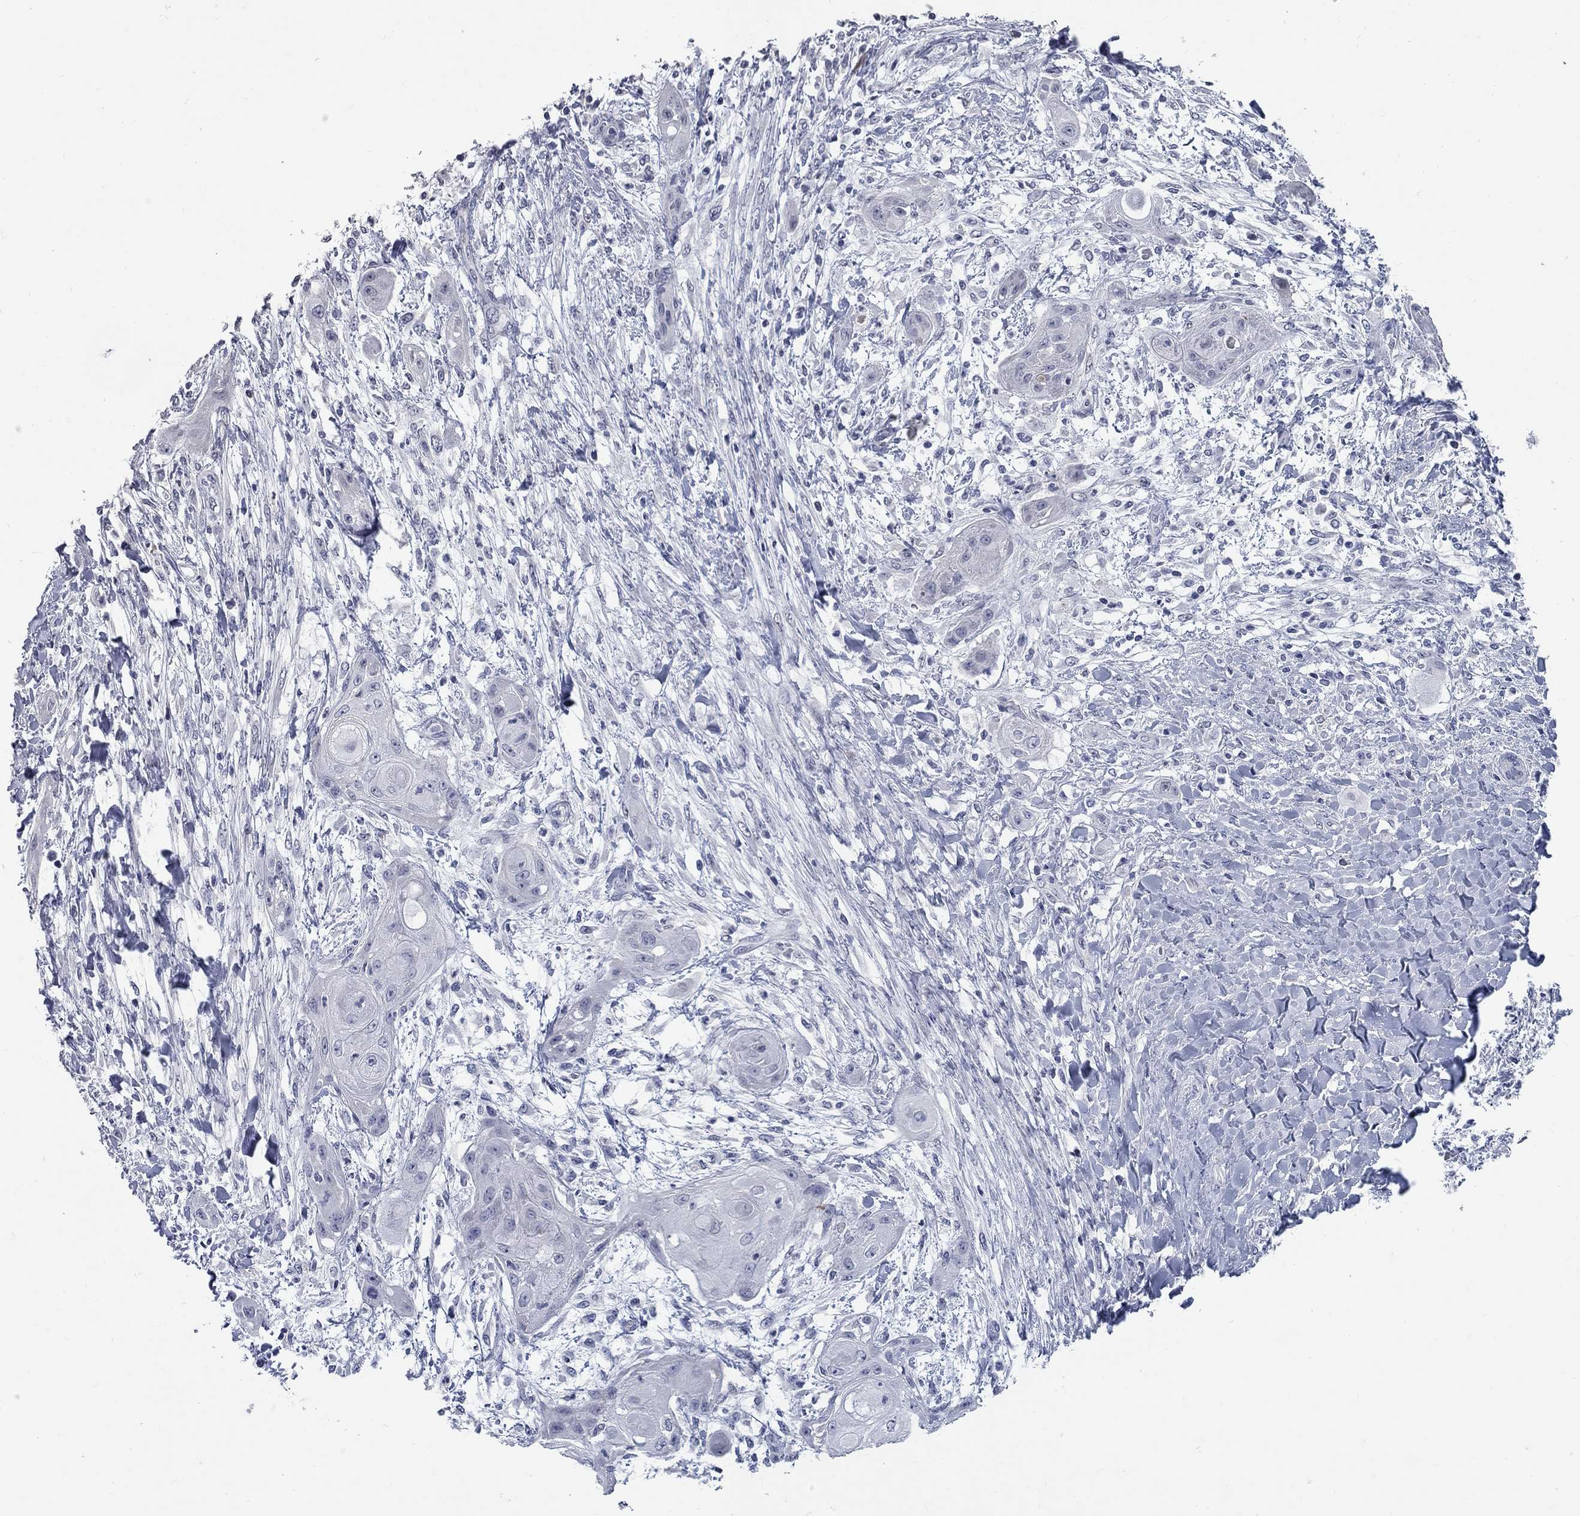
{"staining": {"intensity": "negative", "quantity": "none", "location": "none"}, "tissue": "skin cancer", "cell_type": "Tumor cells", "image_type": "cancer", "snomed": [{"axis": "morphology", "description": "Squamous cell carcinoma, NOS"}, {"axis": "topography", "description": "Skin"}], "caption": "Immunohistochemistry of squamous cell carcinoma (skin) exhibits no staining in tumor cells.", "gene": "SYT12", "patient": {"sex": "male", "age": 62}}